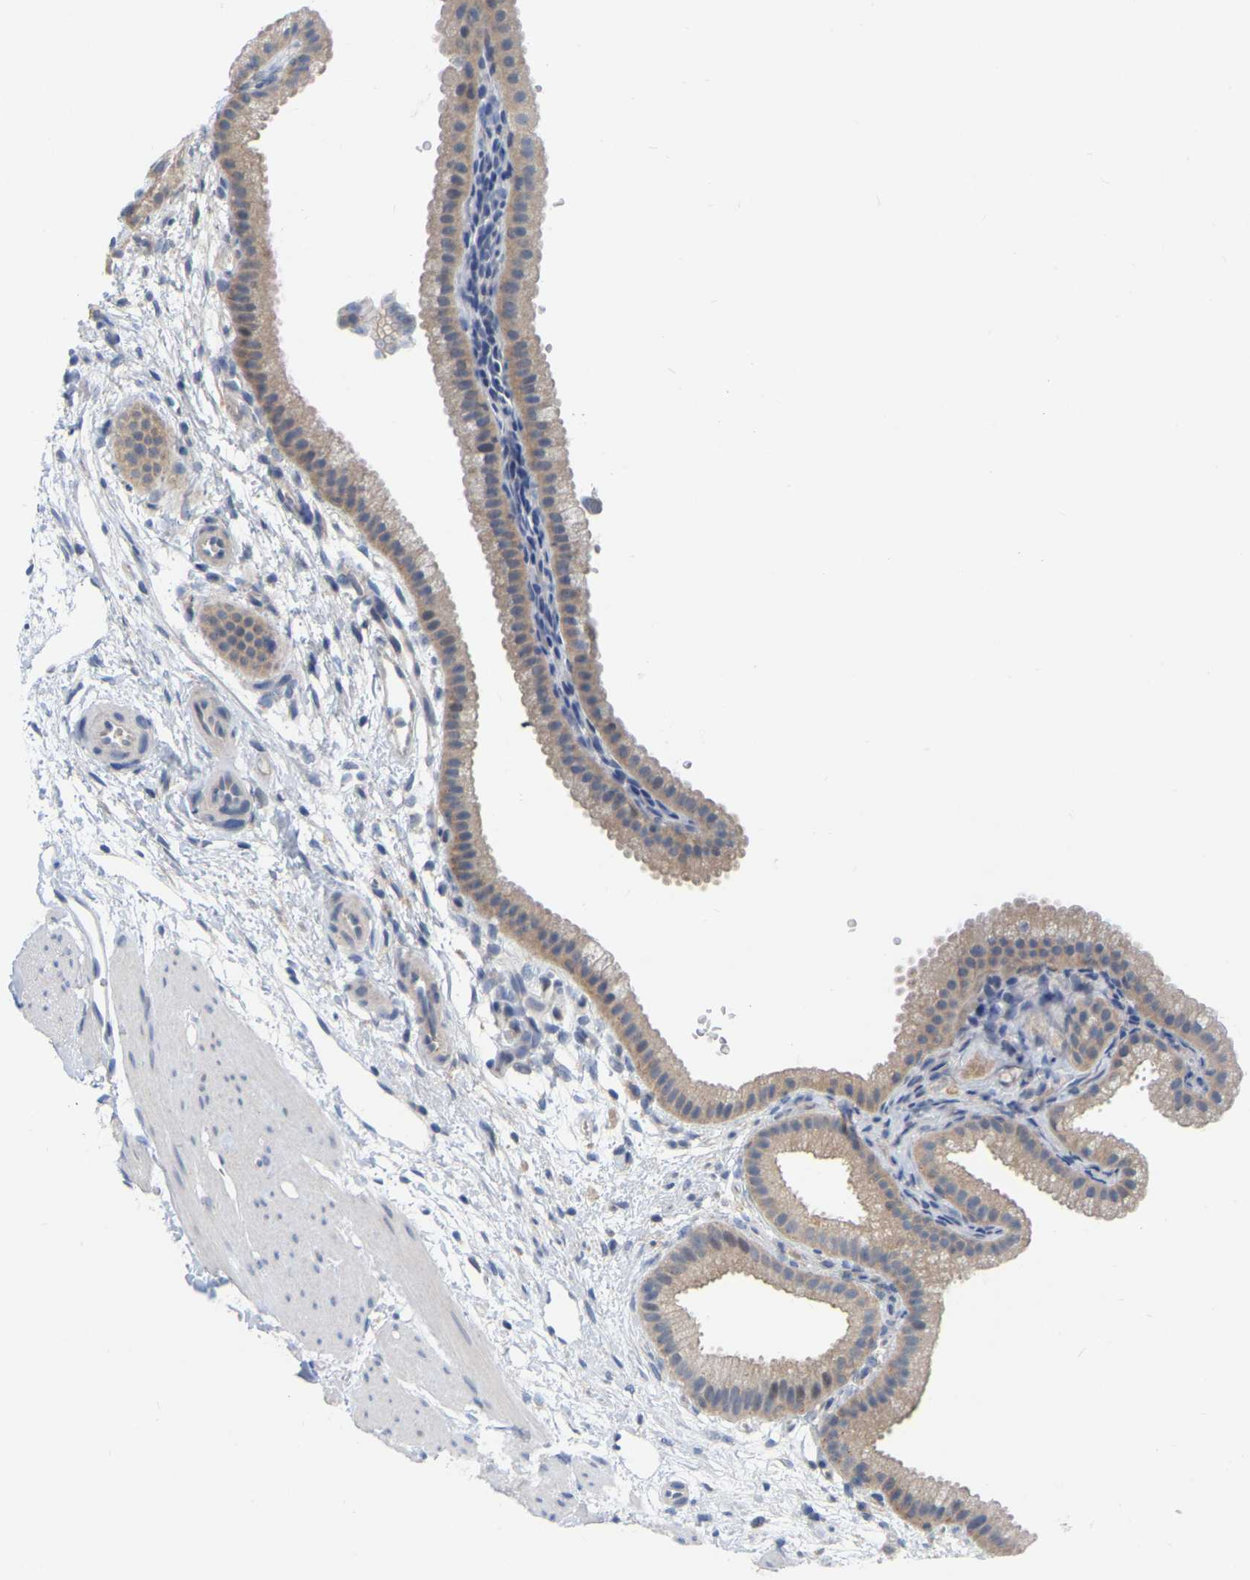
{"staining": {"intensity": "weak", "quantity": ">75%", "location": "cytoplasmic/membranous"}, "tissue": "gallbladder", "cell_type": "Glandular cells", "image_type": "normal", "snomed": [{"axis": "morphology", "description": "Normal tissue, NOS"}, {"axis": "topography", "description": "Gallbladder"}], "caption": "This histopathology image demonstrates immunohistochemistry staining of normal gallbladder, with low weak cytoplasmic/membranous expression in approximately >75% of glandular cells.", "gene": "WIPI2", "patient": {"sex": "female", "age": 64}}